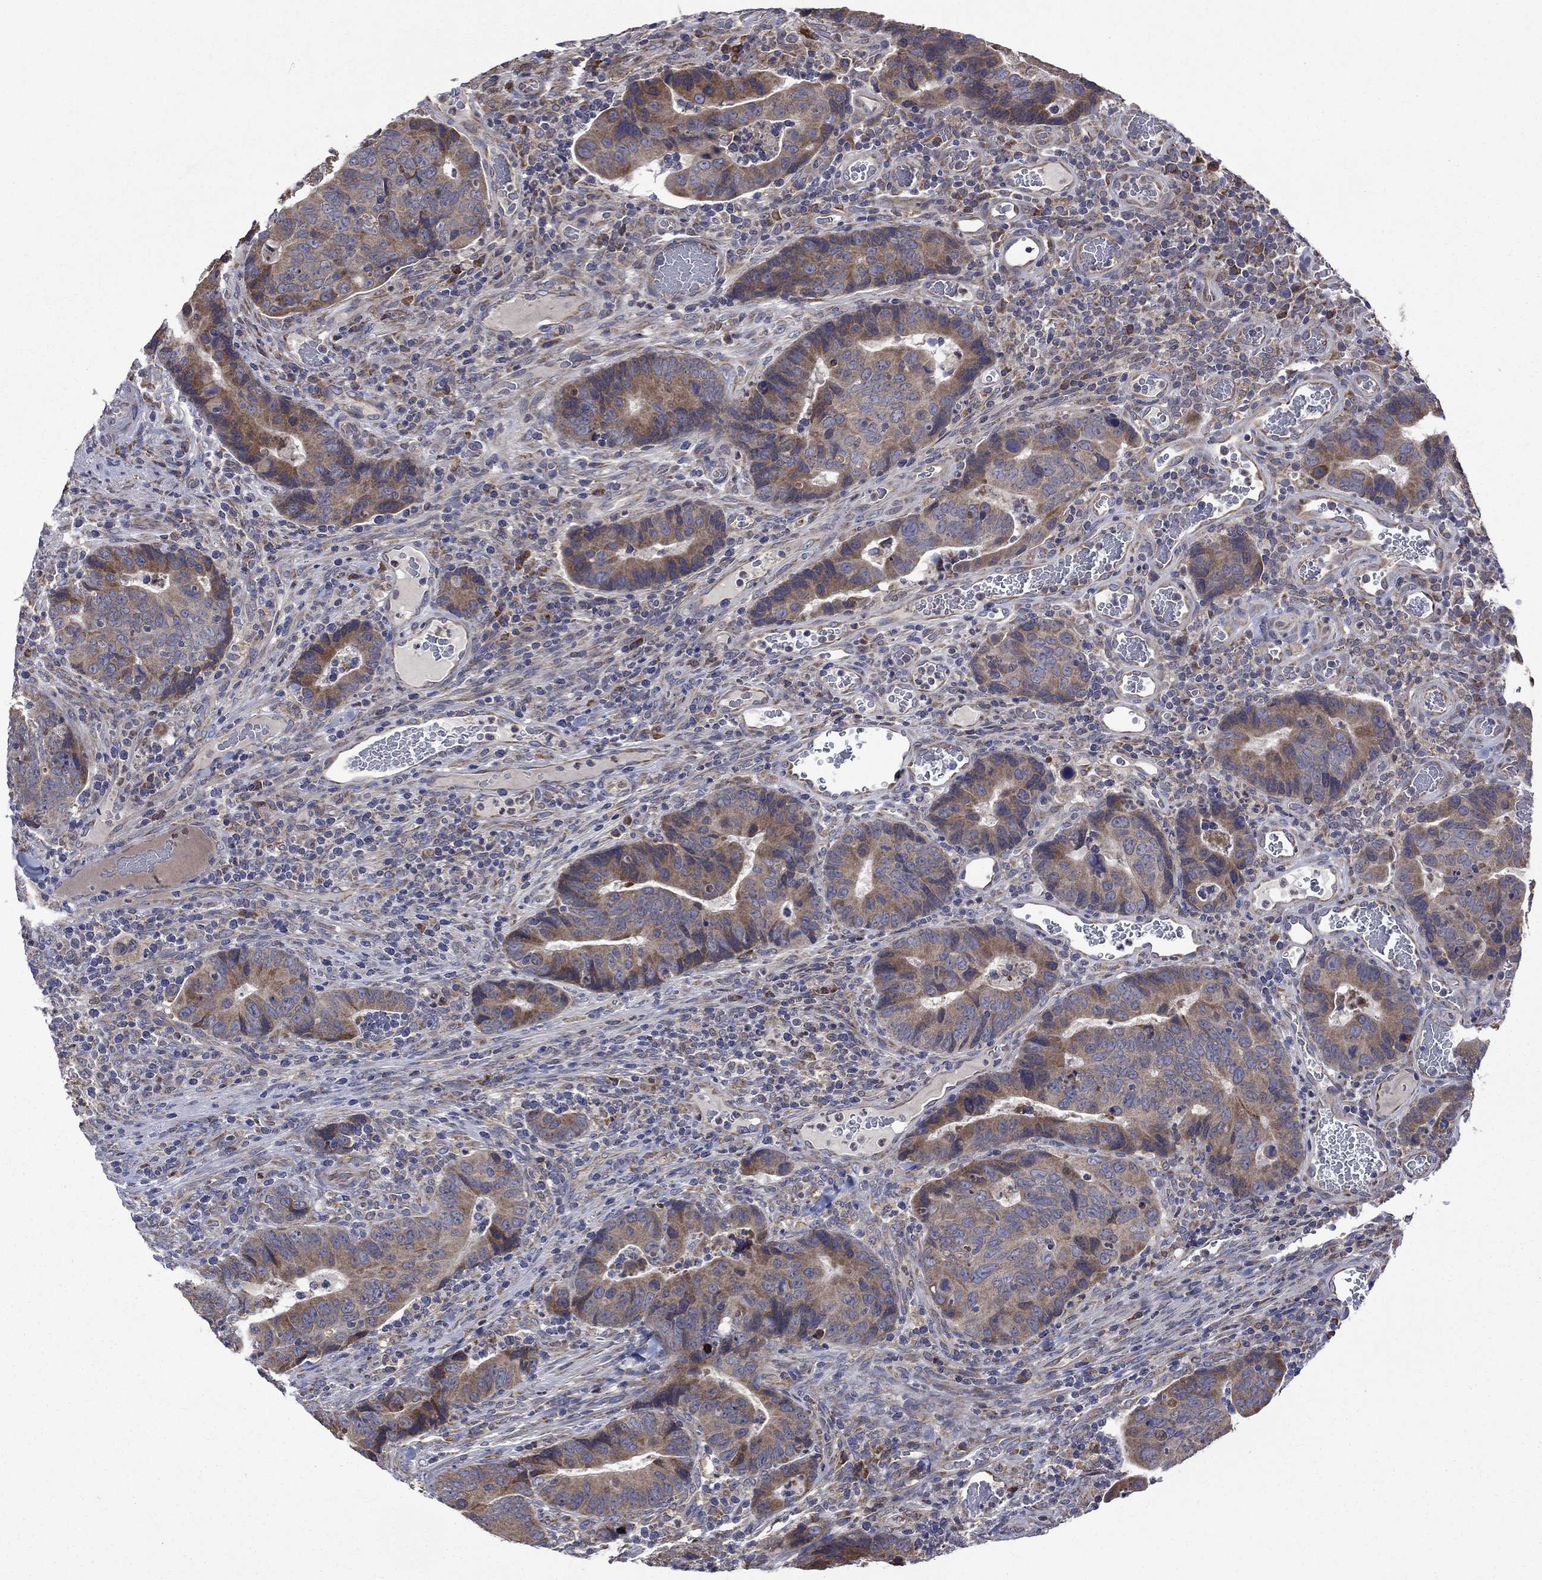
{"staining": {"intensity": "moderate", "quantity": ">75%", "location": "cytoplasmic/membranous"}, "tissue": "colorectal cancer", "cell_type": "Tumor cells", "image_type": "cancer", "snomed": [{"axis": "morphology", "description": "Adenocarcinoma, NOS"}, {"axis": "topography", "description": "Colon"}], "caption": "There is medium levels of moderate cytoplasmic/membranous expression in tumor cells of colorectal adenocarcinoma, as demonstrated by immunohistochemical staining (brown color).", "gene": "FURIN", "patient": {"sex": "female", "age": 56}}